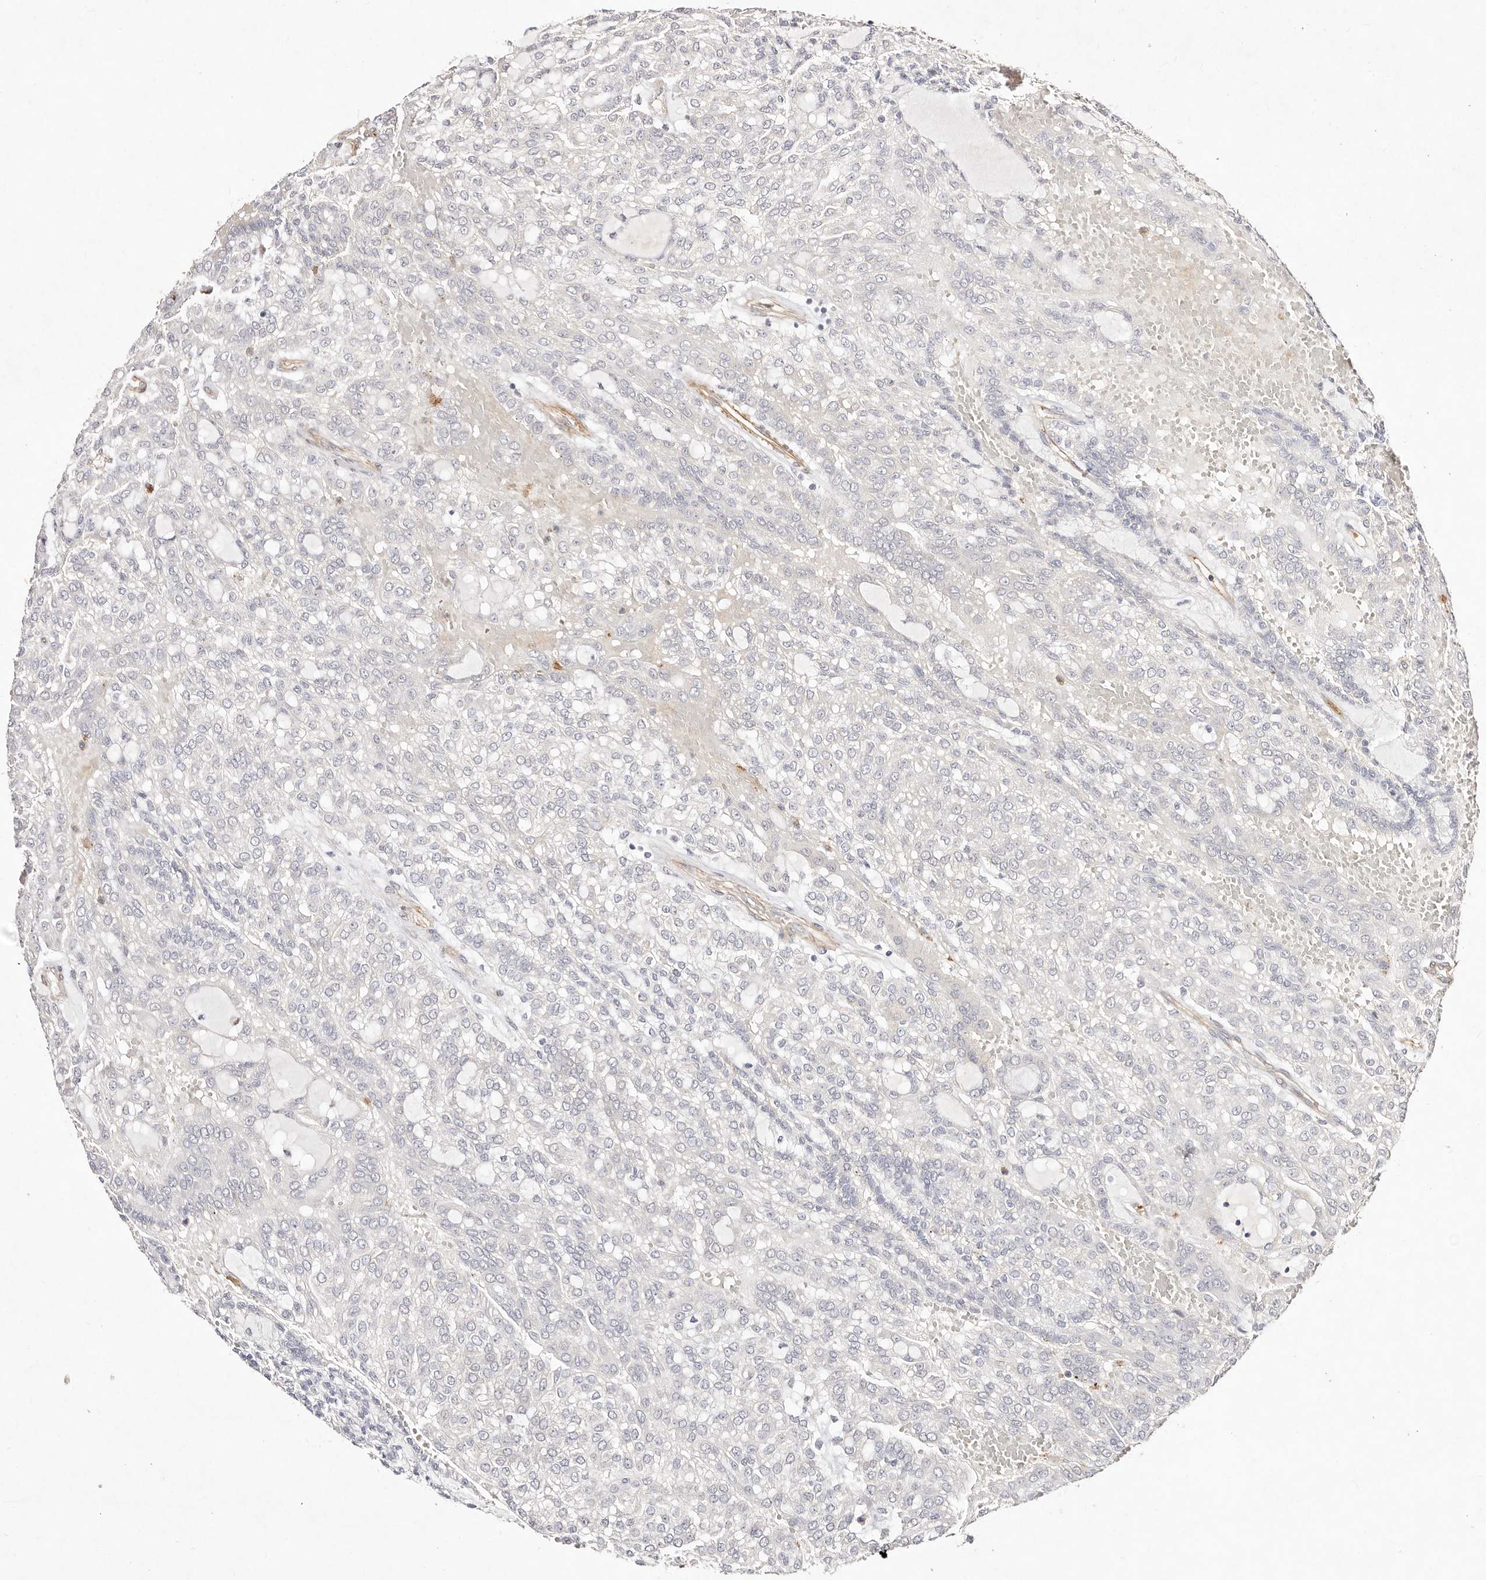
{"staining": {"intensity": "negative", "quantity": "none", "location": "none"}, "tissue": "renal cancer", "cell_type": "Tumor cells", "image_type": "cancer", "snomed": [{"axis": "morphology", "description": "Adenocarcinoma, NOS"}, {"axis": "topography", "description": "Kidney"}], "caption": "An IHC photomicrograph of renal cancer is shown. There is no staining in tumor cells of renal cancer. Brightfield microscopy of immunohistochemistry (IHC) stained with DAB (brown) and hematoxylin (blue), captured at high magnification.", "gene": "MTMR11", "patient": {"sex": "male", "age": 63}}